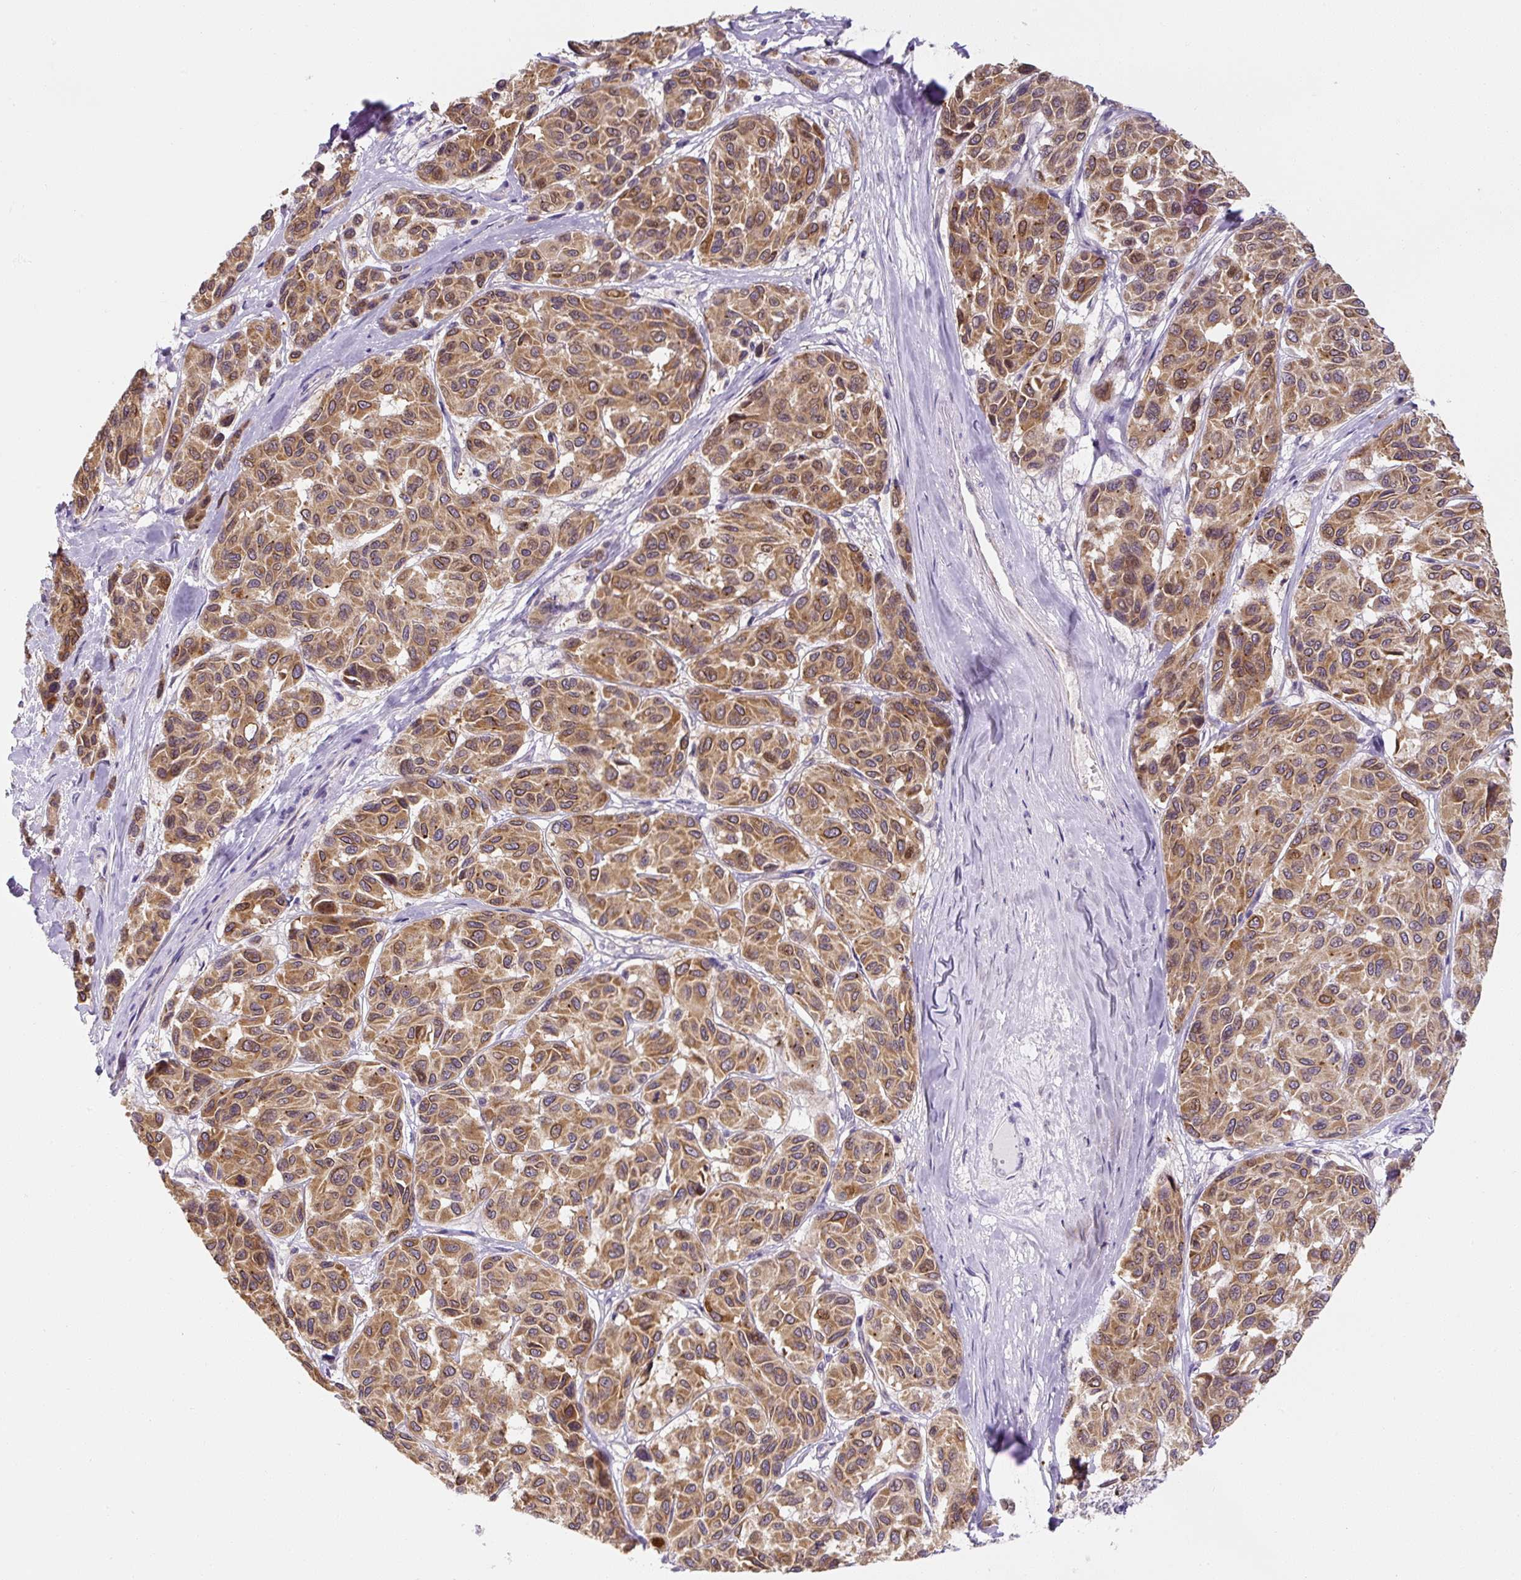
{"staining": {"intensity": "moderate", "quantity": ">75%", "location": "cytoplasmic/membranous"}, "tissue": "melanoma", "cell_type": "Tumor cells", "image_type": "cancer", "snomed": [{"axis": "morphology", "description": "Malignant melanoma, NOS"}, {"axis": "topography", "description": "Skin"}], "caption": "This photomicrograph displays immunohistochemistry (IHC) staining of human melanoma, with medium moderate cytoplasmic/membranous expression in approximately >75% of tumor cells.", "gene": "PLA2G4A", "patient": {"sex": "female", "age": 66}}